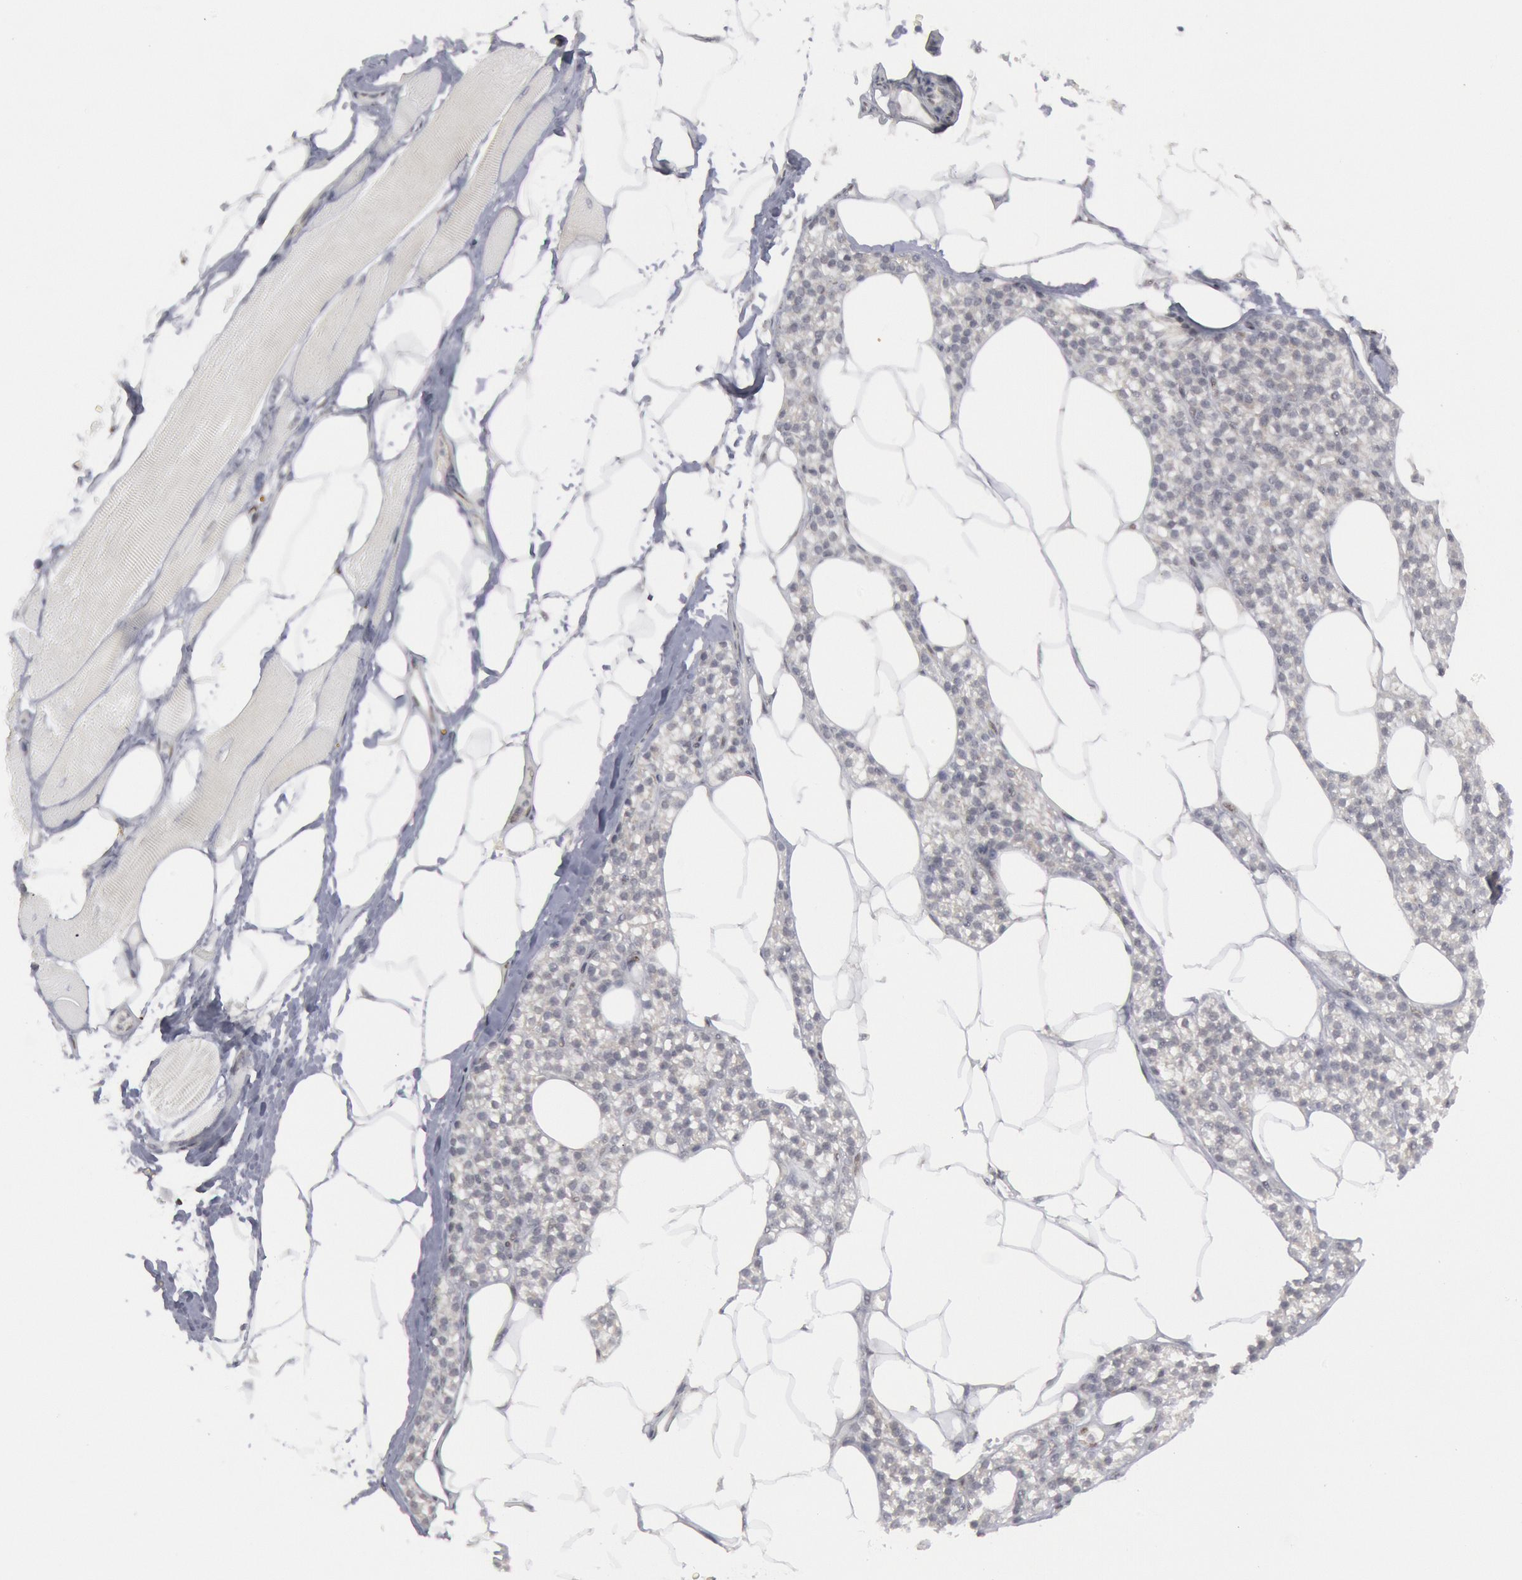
{"staining": {"intensity": "negative", "quantity": "none", "location": "none"}, "tissue": "skeletal muscle", "cell_type": "Myocytes", "image_type": "normal", "snomed": [{"axis": "morphology", "description": "Normal tissue, NOS"}, {"axis": "topography", "description": "Skeletal muscle"}, {"axis": "topography", "description": "Parathyroid gland"}], "caption": "High power microscopy micrograph of an IHC image of normal skeletal muscle, revealing no significant positivity in myocytes. Nuclei are stained in blue.", "gene": "FOXO1", "patient": {"sex": "female", "age": 37}}